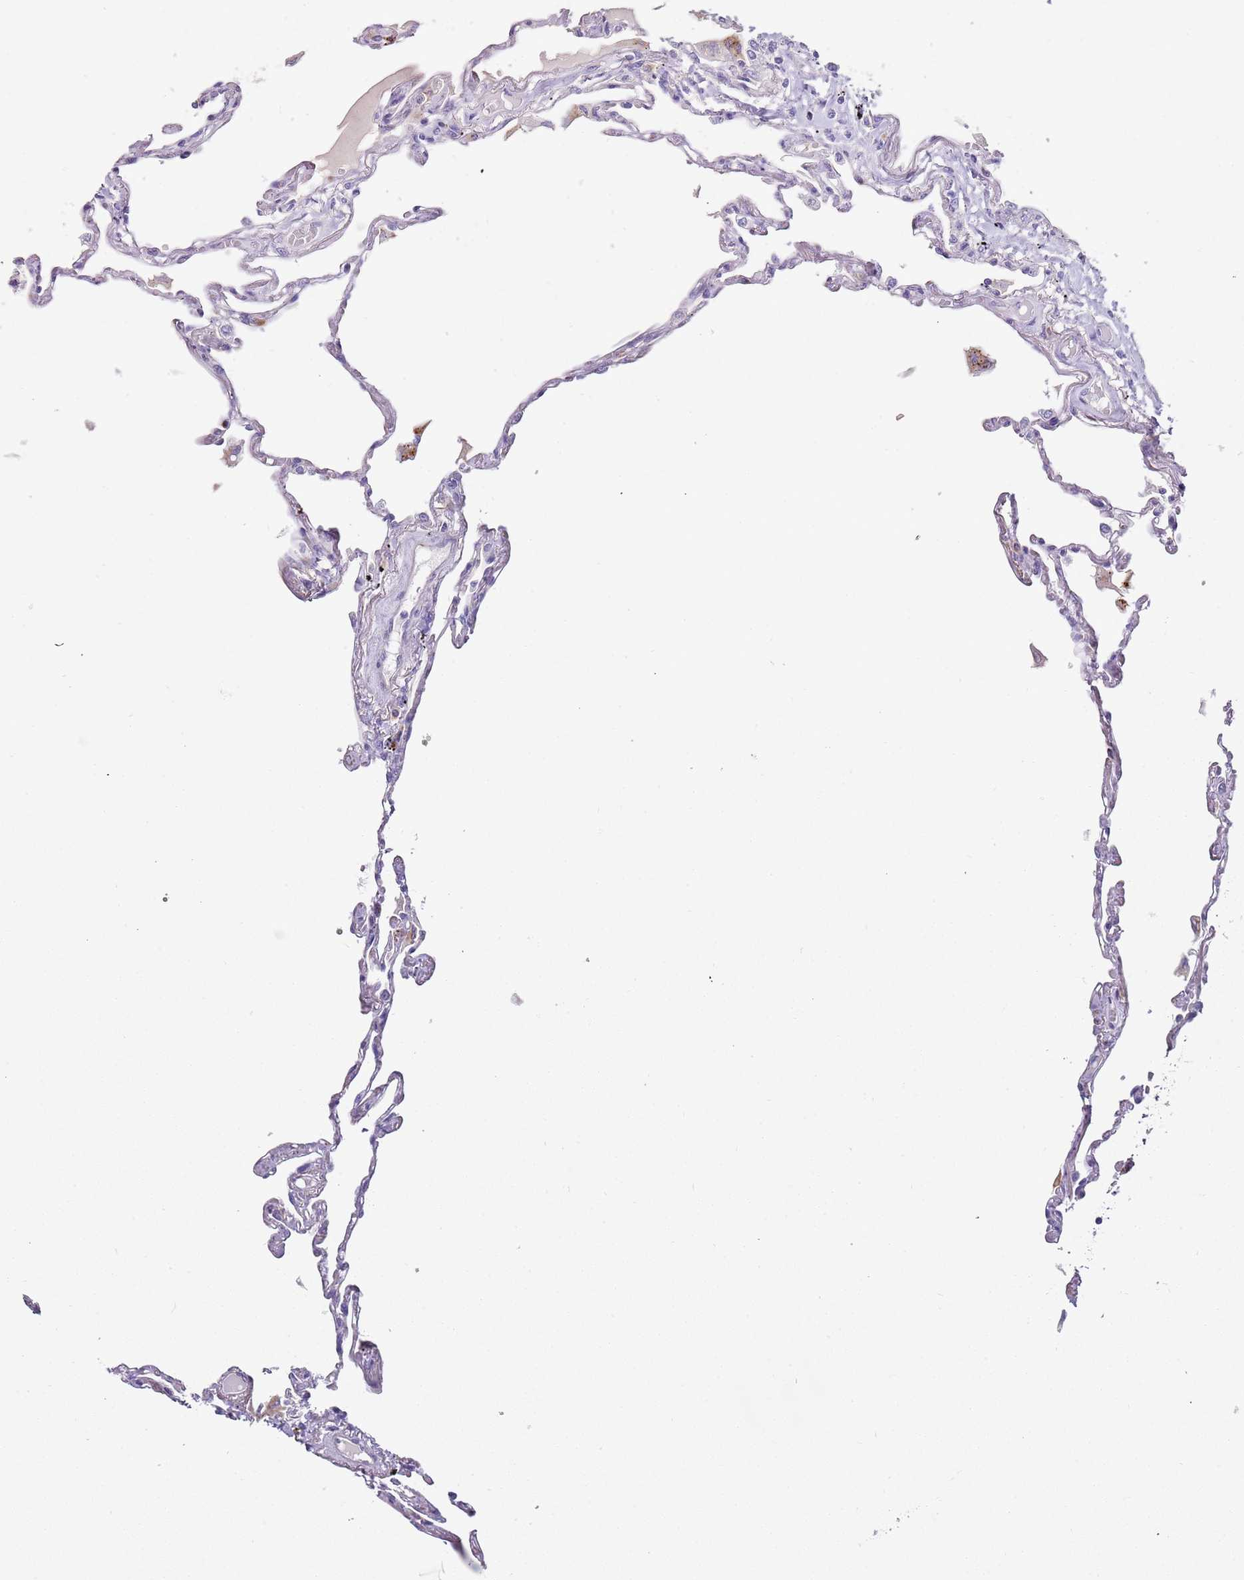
{"staining": {"intensity": "negative", "quantity": "none", "location": "none"}, "tissue": "lung", "cell_type": "Alveolar cells", "image_type": "normal", "snomed": [{"axis": "morphology", "description": "Normal tissue, NOS"}, {"axis": "topography", "description": "Lung"}], "caption": "Immunohistochemistry (IHC) photomicrograph of unremarkable lung stained for a protein (brown), which demonstrates no expression in alveolar cells.", "gene": "LRRN3", "patient": {"sex": "female", "age": 67}}